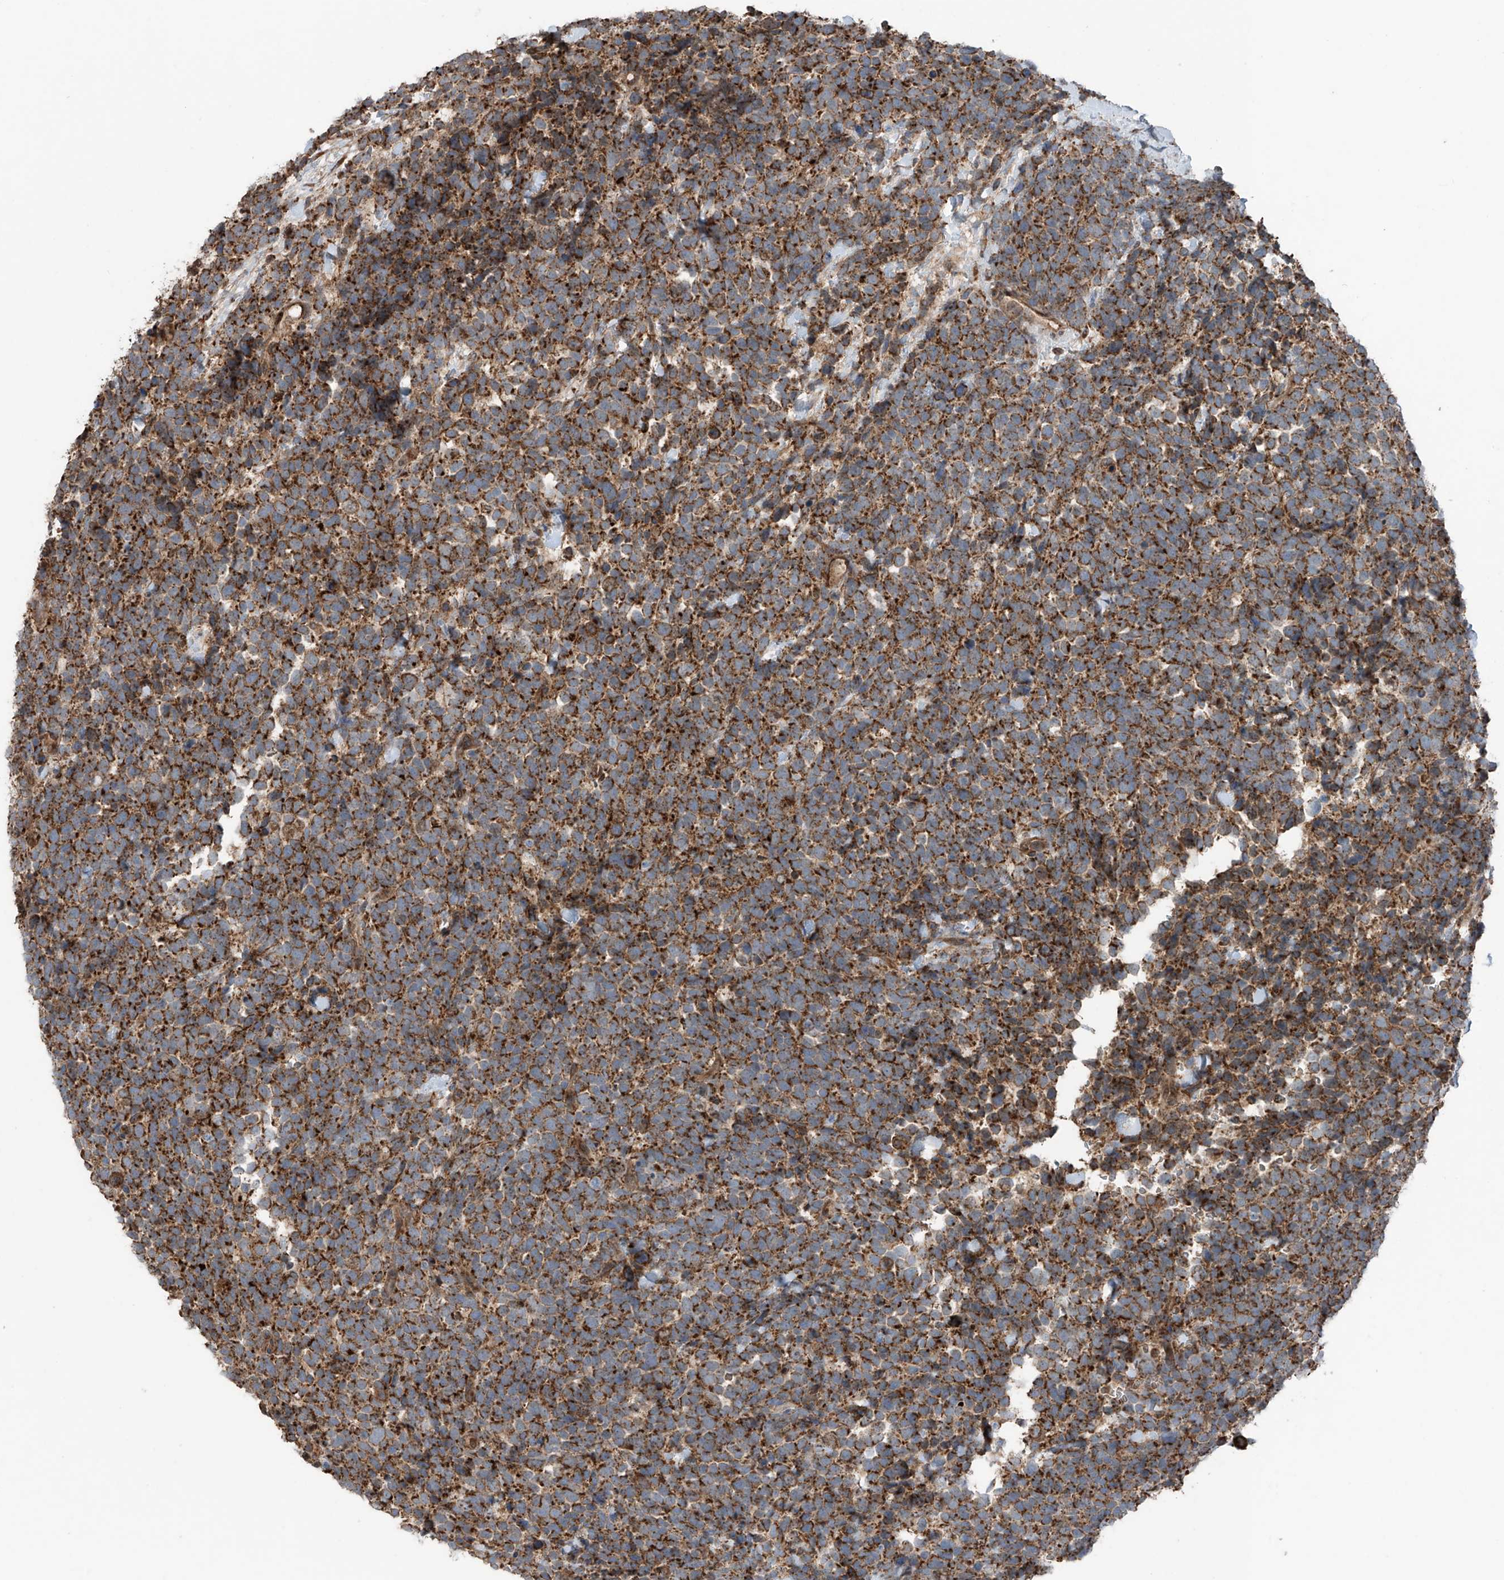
{"staining": {"intensity": "strong", "quantity": "25%-75%", "location": "cytoplasmic/membranous"}, "tissue": "urothelial cancer", "cell_type": "Tumor cells", "image_type": "cancer", "snomed": [{"axis": "morphology", "description": "Urothelial carcinoma, High grade"}, {"axis": "topography", "description": "Urinary bladder"}], "caption": "Strong cytoplasmic/membranous protein expression is identified in approximately 25%-75% of tumor cells in urothelial cancer. (DAB = brown stain, brightfield microscopy at high magnification).", "gene": "SAMD3", "patient": {"sex": "female", "age": 82}}